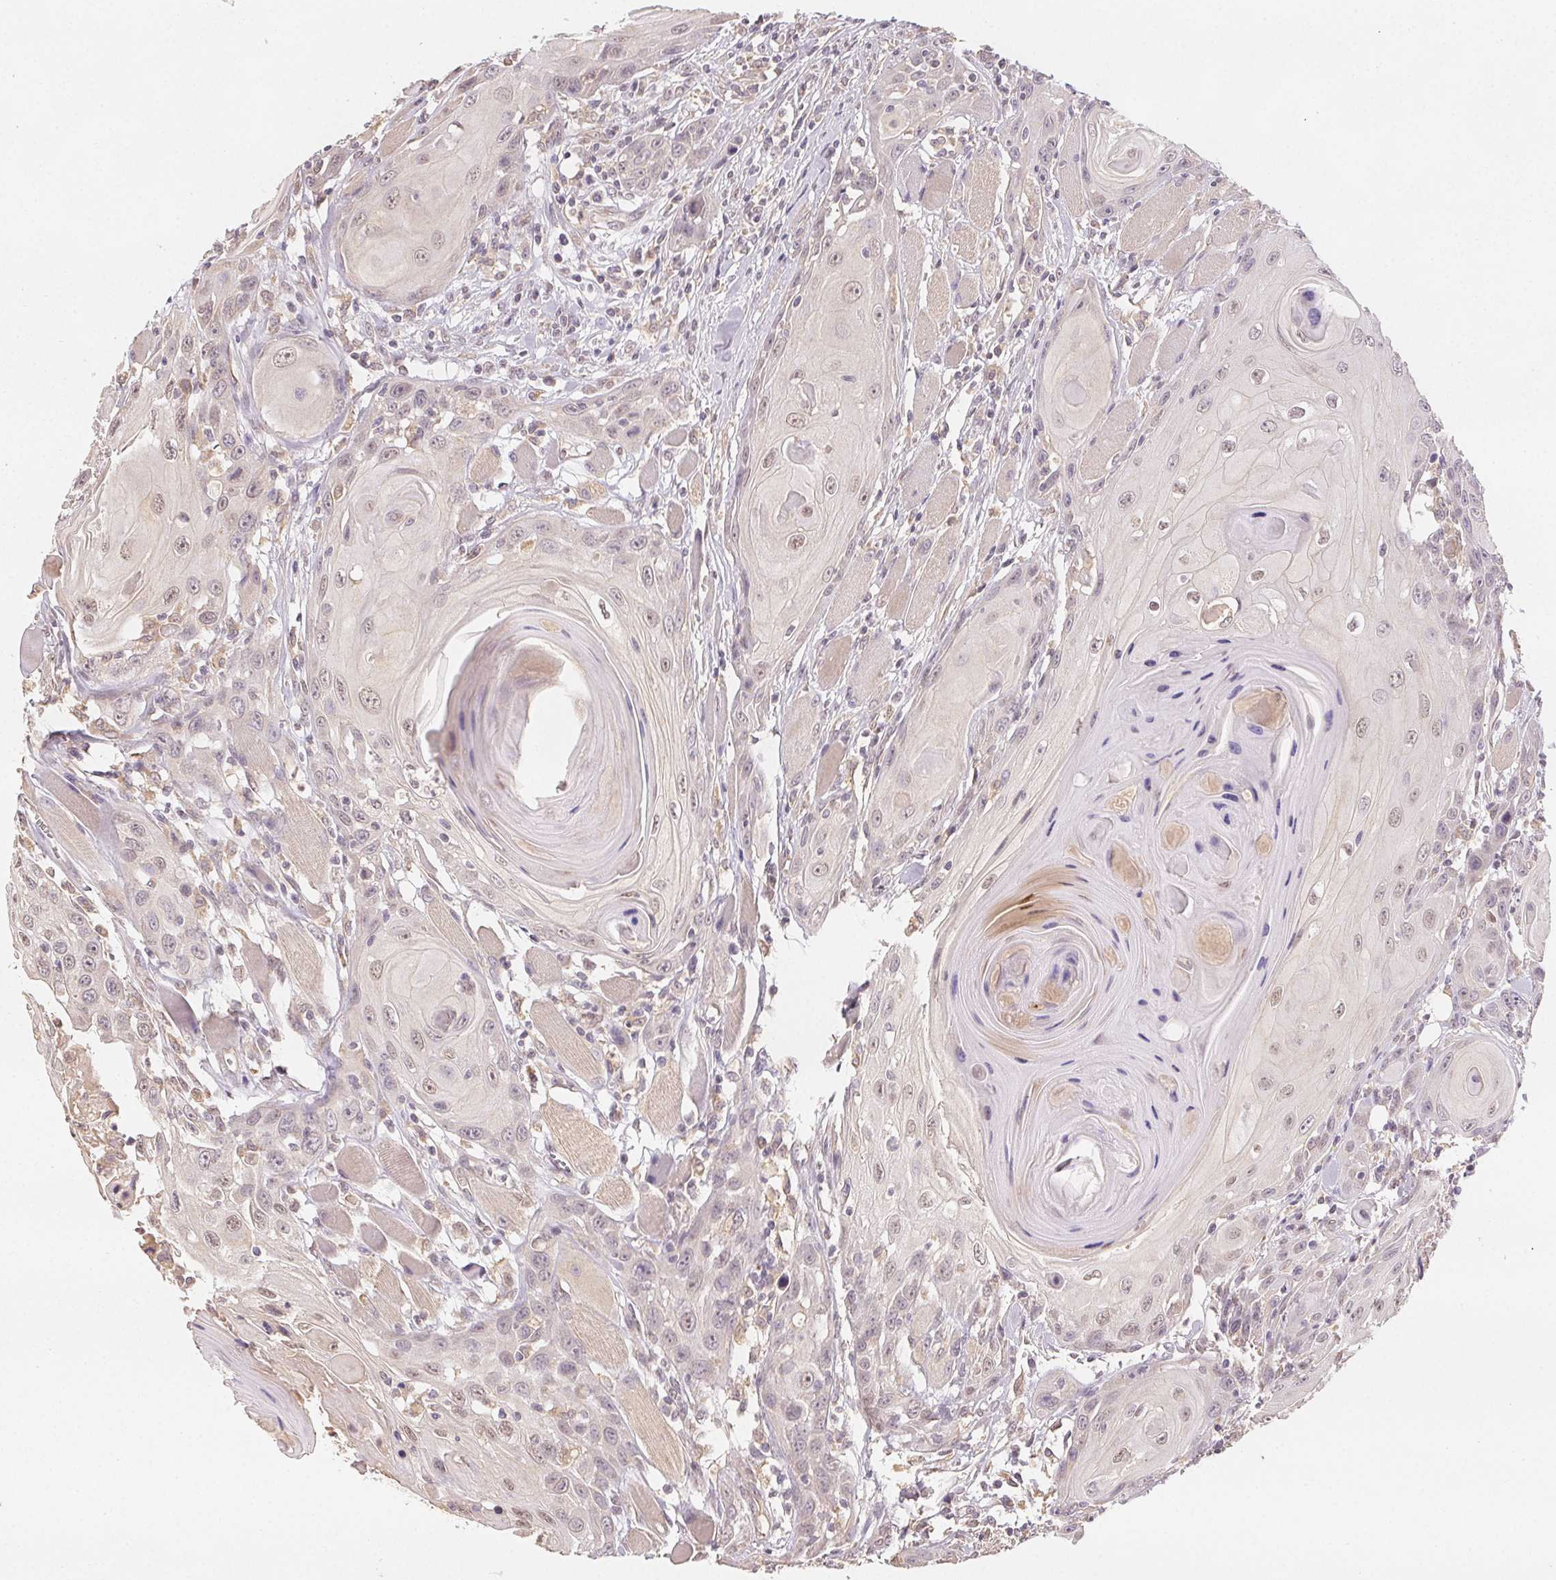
{"staining": {"intensity": "weak", "quantity": "<25%", "location": "nuclear"}, "tissue": "head and neck cancer", "cell_type": "Tumor cells", "image_type": "cancer", "snomed": [{"axis": "morphology", "description": "Squamous cell carcinoma, NOS"}, {"axis": "topography", "description": "Head-Neck"}], "caption": "Photomicrograph shows no protein staining in tumor cells of head and neck squamous cell carcinoma tissue.", "gene": "SEZ6L2", "patient": {"sex": "female", "age": 80}}